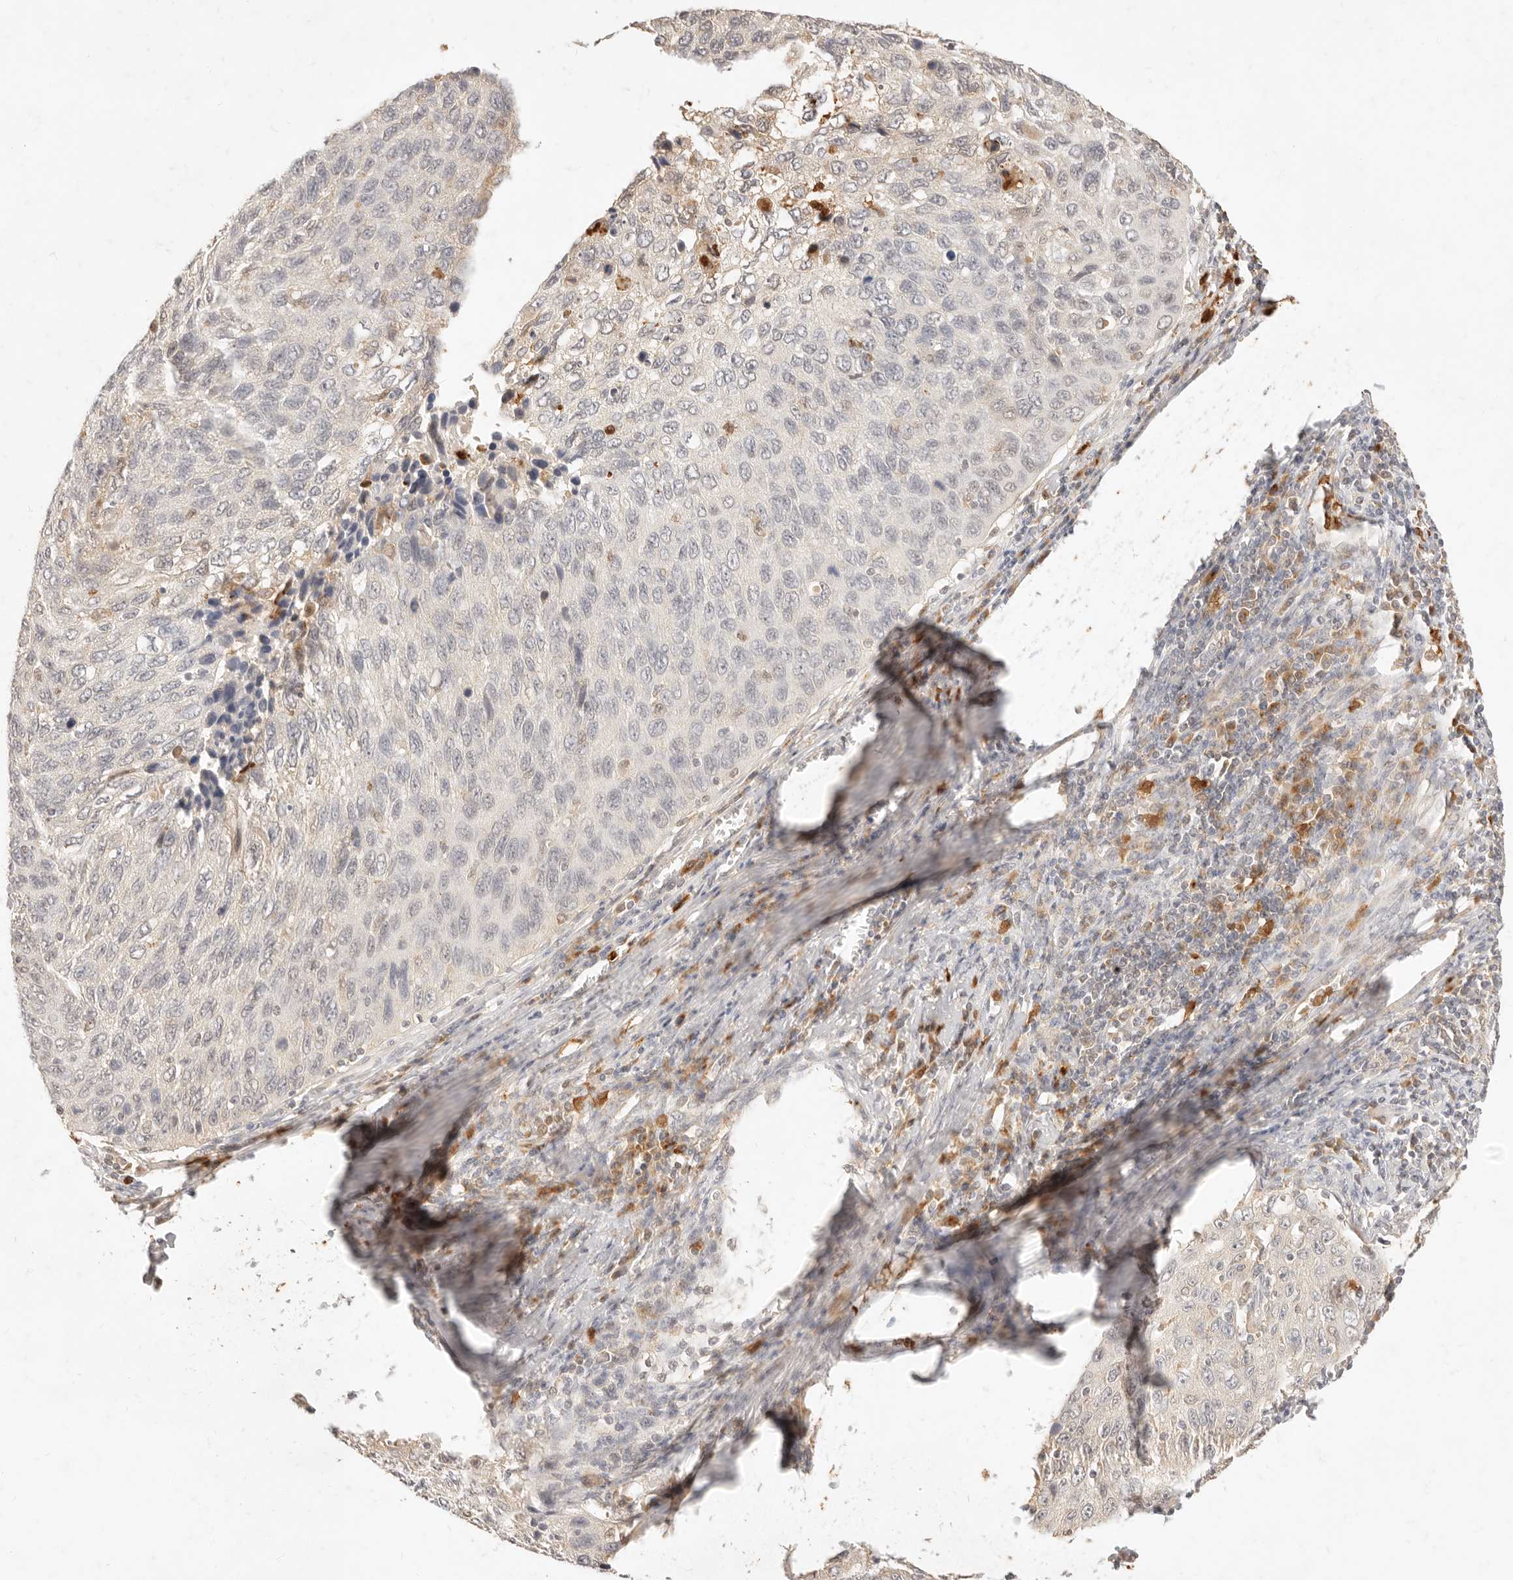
{"staining": {"intensity": "negative", "quantity": "none", "location": "none"}, "tissue": "cervical cancer", "cell_type": "Tumor cells", "image_type": "cancer", "snomed": [{"axis": "morphology", "description": "Squamous cell carcinoma, NOS"}, {"axis": "topography", "description": "Cervix"}], "caption": "A photomicrograph of human cervical squamous cell carcinoma is negative for staining in tumor cells.", "gene": "TMTC2", "patient": {"sex": "female", "age": 53}}